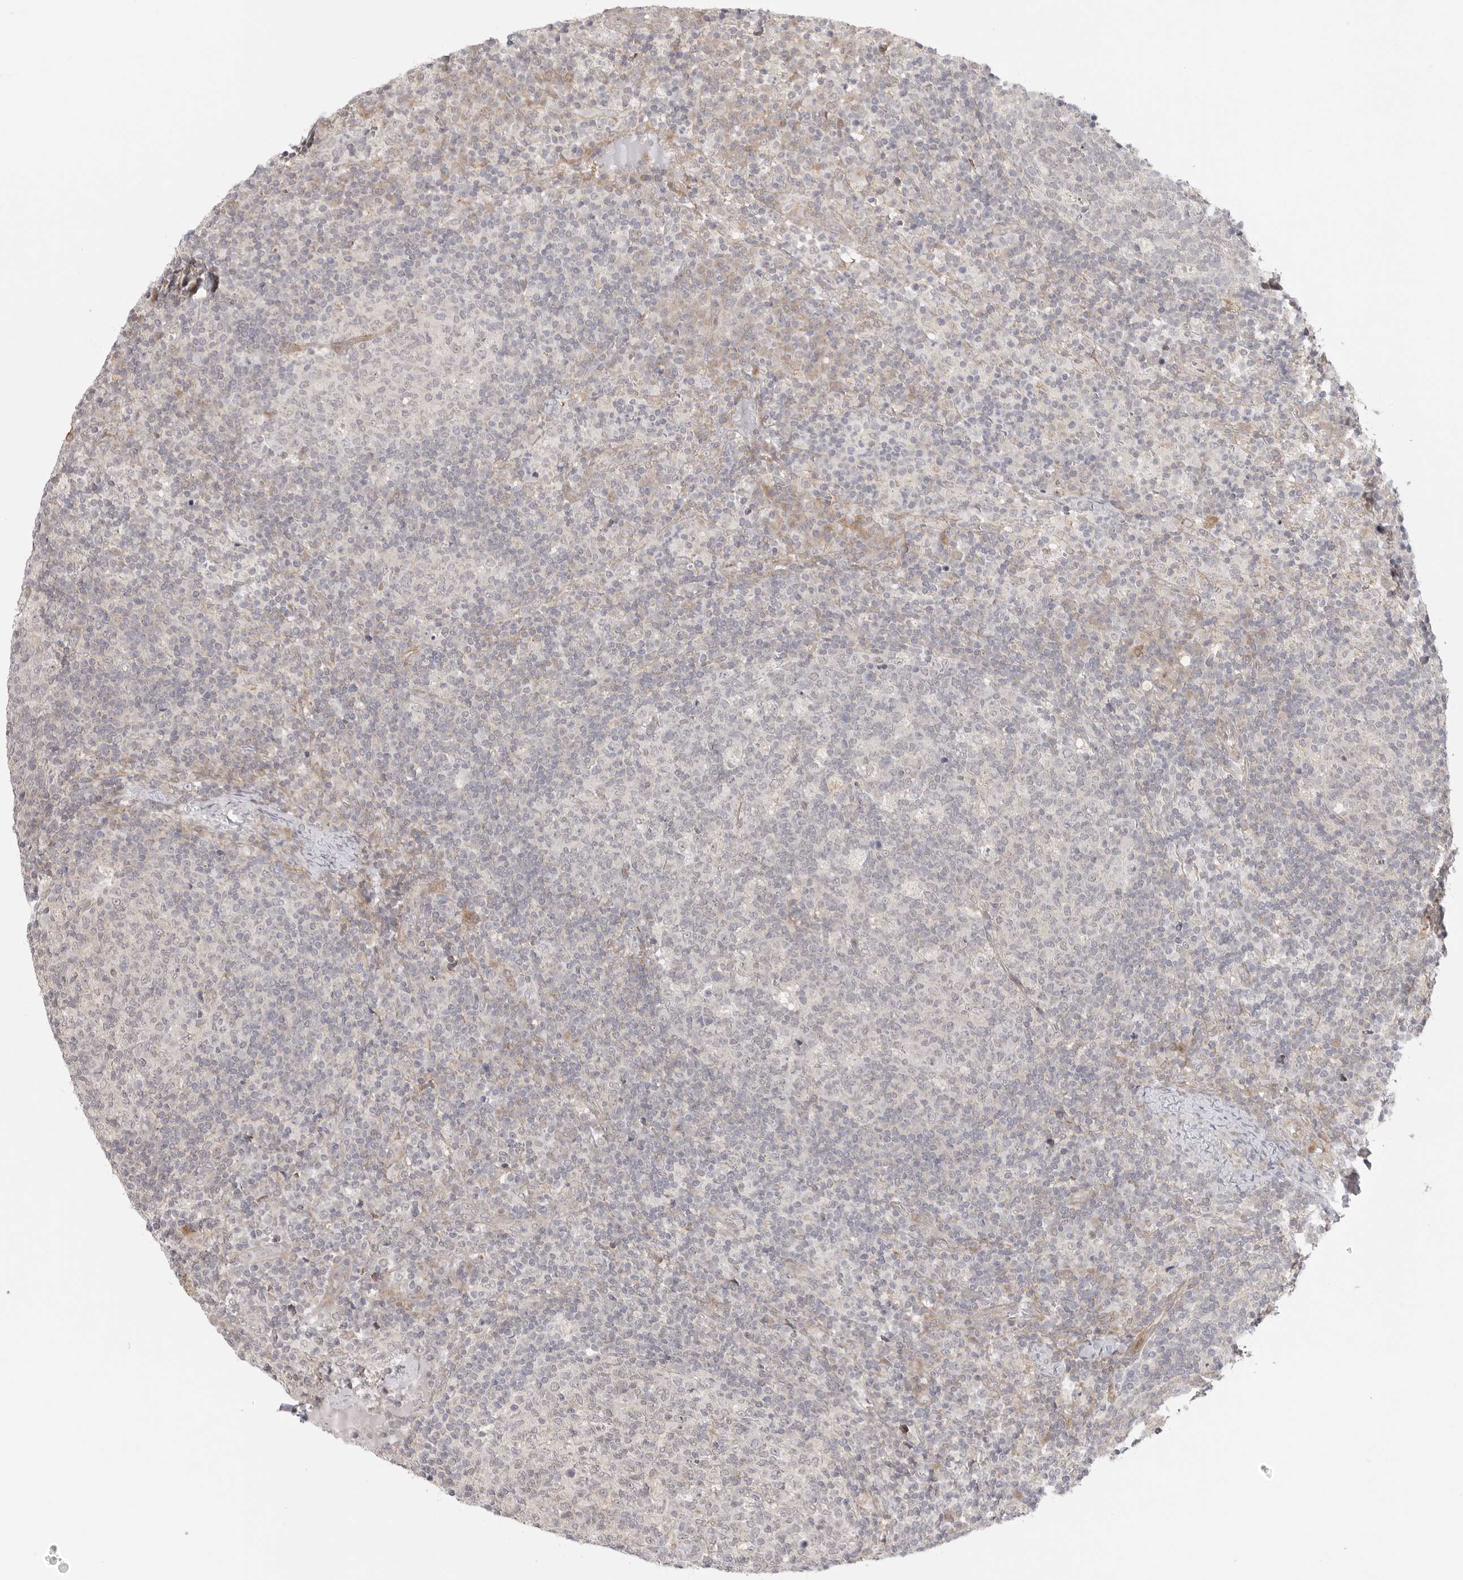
{"staining": {"intensity": "weak", "quantity": "<25%", "location": "cytoplasmic/membranous"}, "tissue": "lymph node", "cell_type": "Germinal center cells", "image_type": "normal", "snomed": [{"axis": "morphology", "description": "Normal tissue, NOS"}, {"axis": "morphology", "description": "Inflammation, NOS"}, {"axis": "topography", "description": "Lymph node"}], "caption": "Human lymph node stained for a protein using immunohistochemistry (IHC) demonstrates no positivity in germinal center cells.", "gene": "GGT6", "patient": {"sex": "male", "age": 55}}